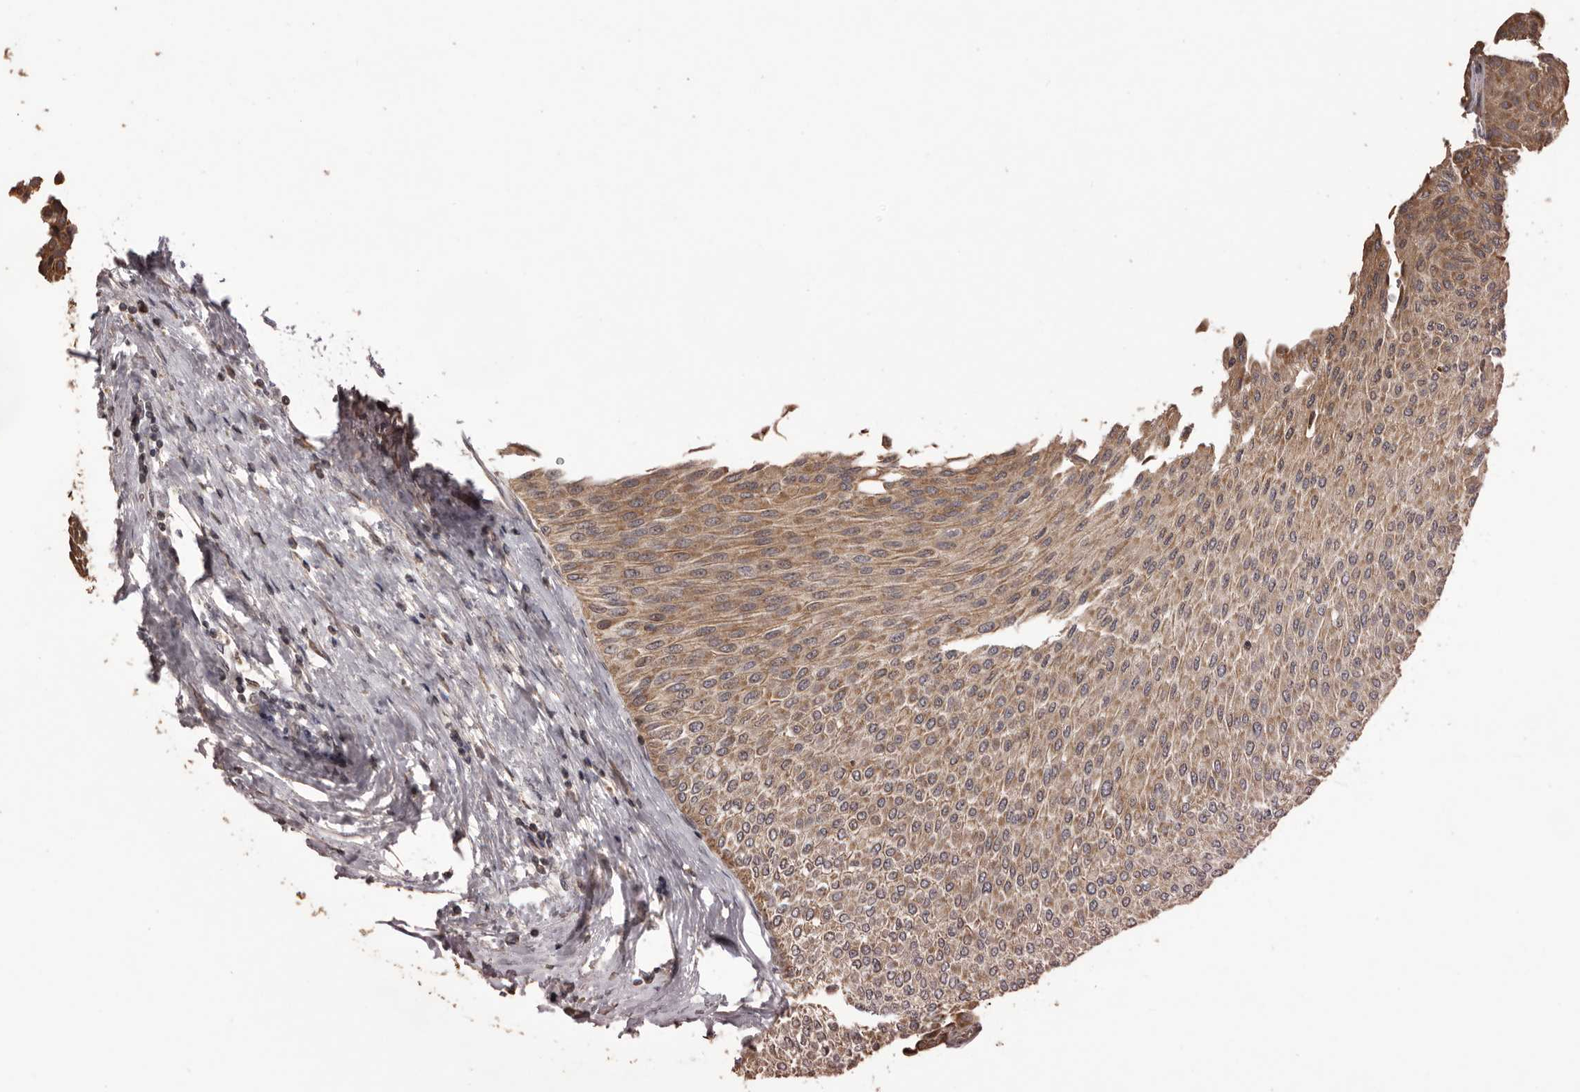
{"staining": {"intensity": "moderate", "quantity": ">75%", "location": "cytoplasmic/membranous"}, "tissue": "urothelial cancer", "cell_type": "Tumor cells", "image_type": "cancer", "snomed": [{"axis": "morphology", "description": "Urothelial carcinoma, Low grade"}, {"axis": "topography", "description": "Urinary bladder"}], "caption": "Protein expression analysis of urothelial carcinoma (low-grade) shows moderate cytoplasmic/membranous staining in about >75% of tumor cells.", "gene": "QRSL1", "patient": {"sex": "male", "age": 78}}